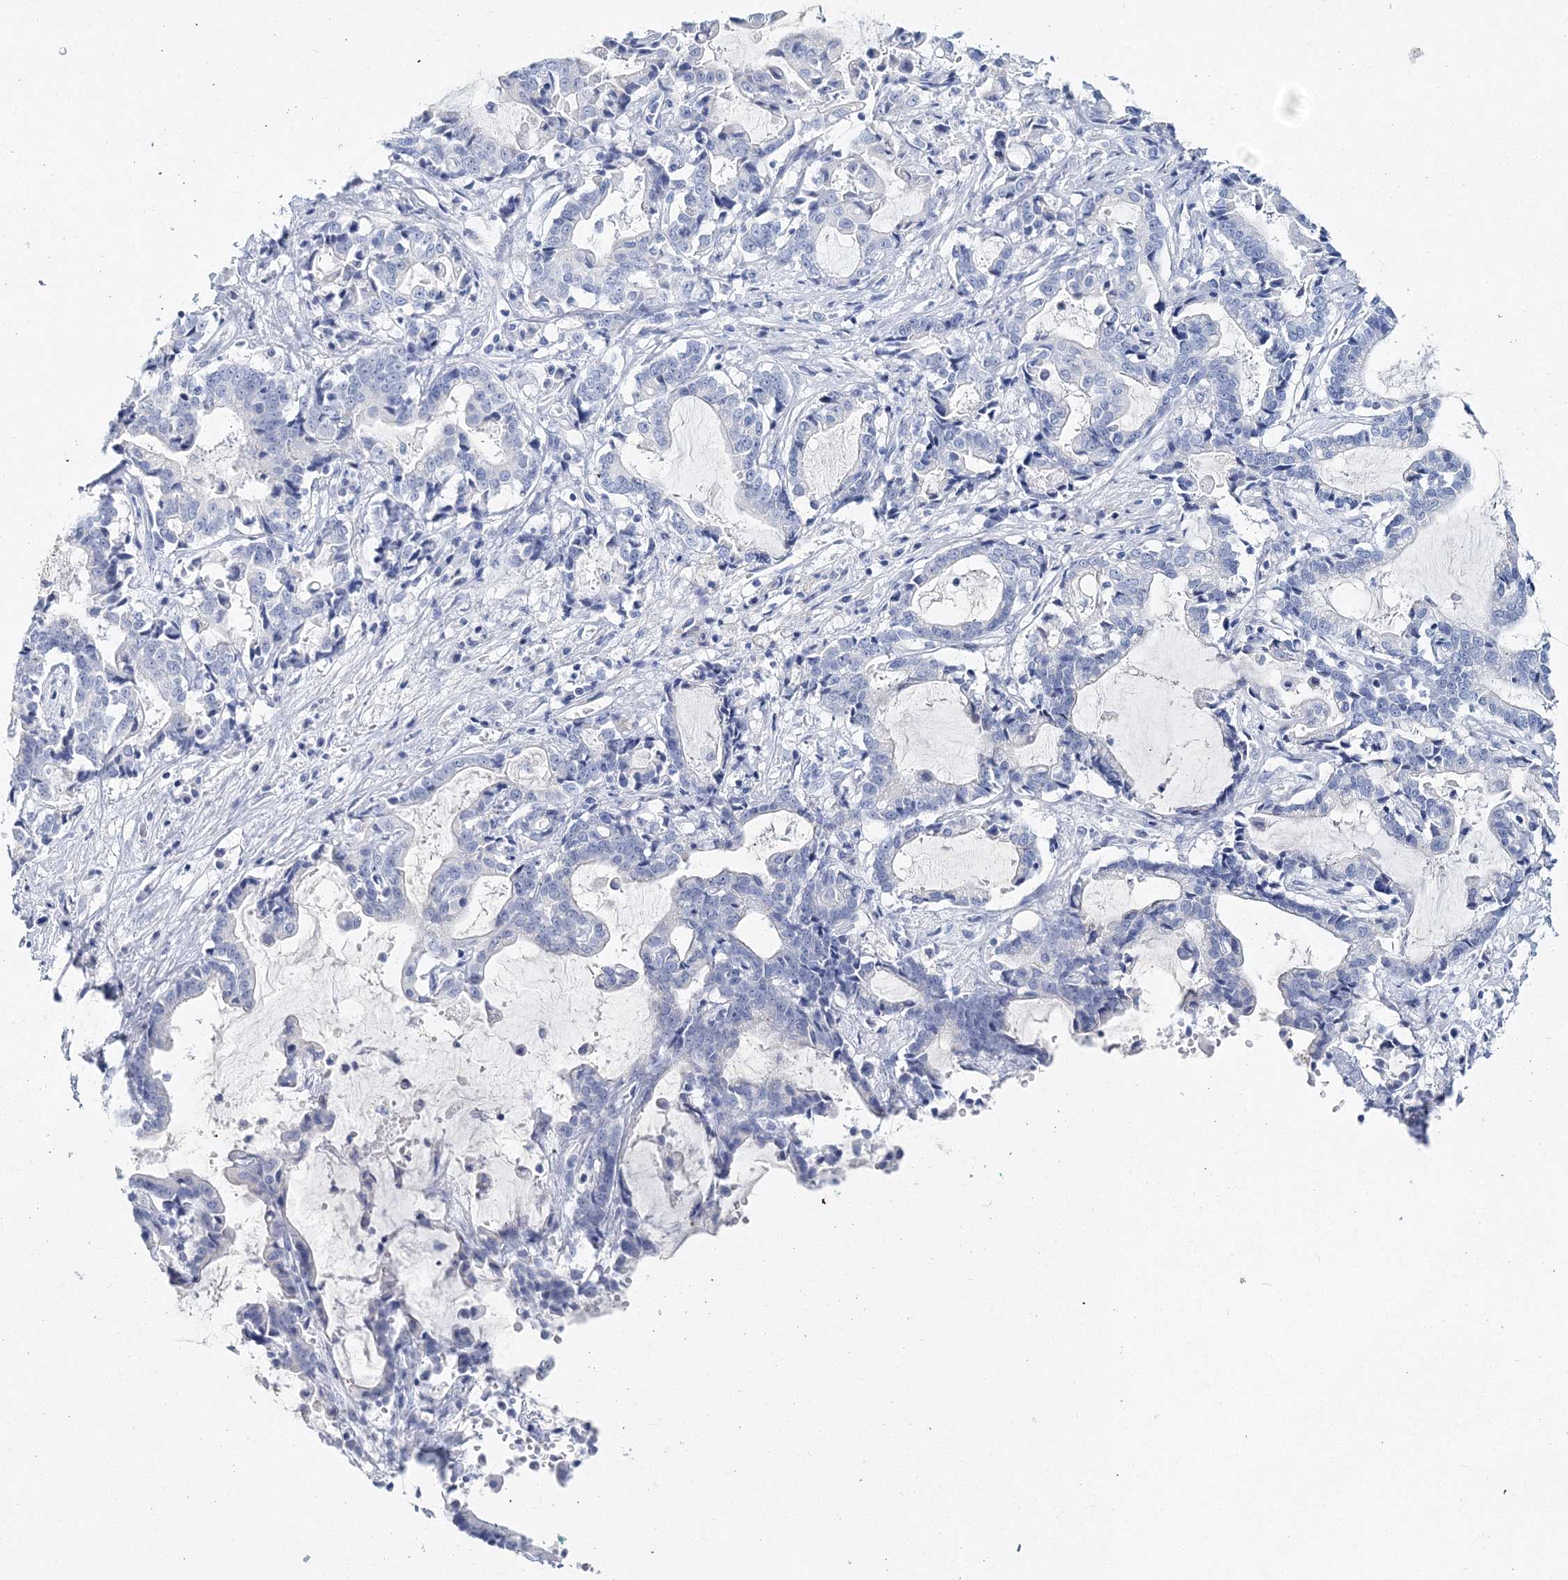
{"staining": {"intensity": "negative", "quantity": "none", "location": "none"}, "tissue": "liver cancer", "cell_type": "Tumor cells", "image_type": "cancer", "snomed": [{"axis": "morphology", "description": "Cholangiocarcinoma"}, {"axis": "topography", "description": "Liver"}], "caption": "Immunohistochemistry (IHC) of human cholangiocarcinoma (liver) shows no expression in tumor cells.", "gene": "MYOZ2", "patient": {"sex": "male", "age": 57}}